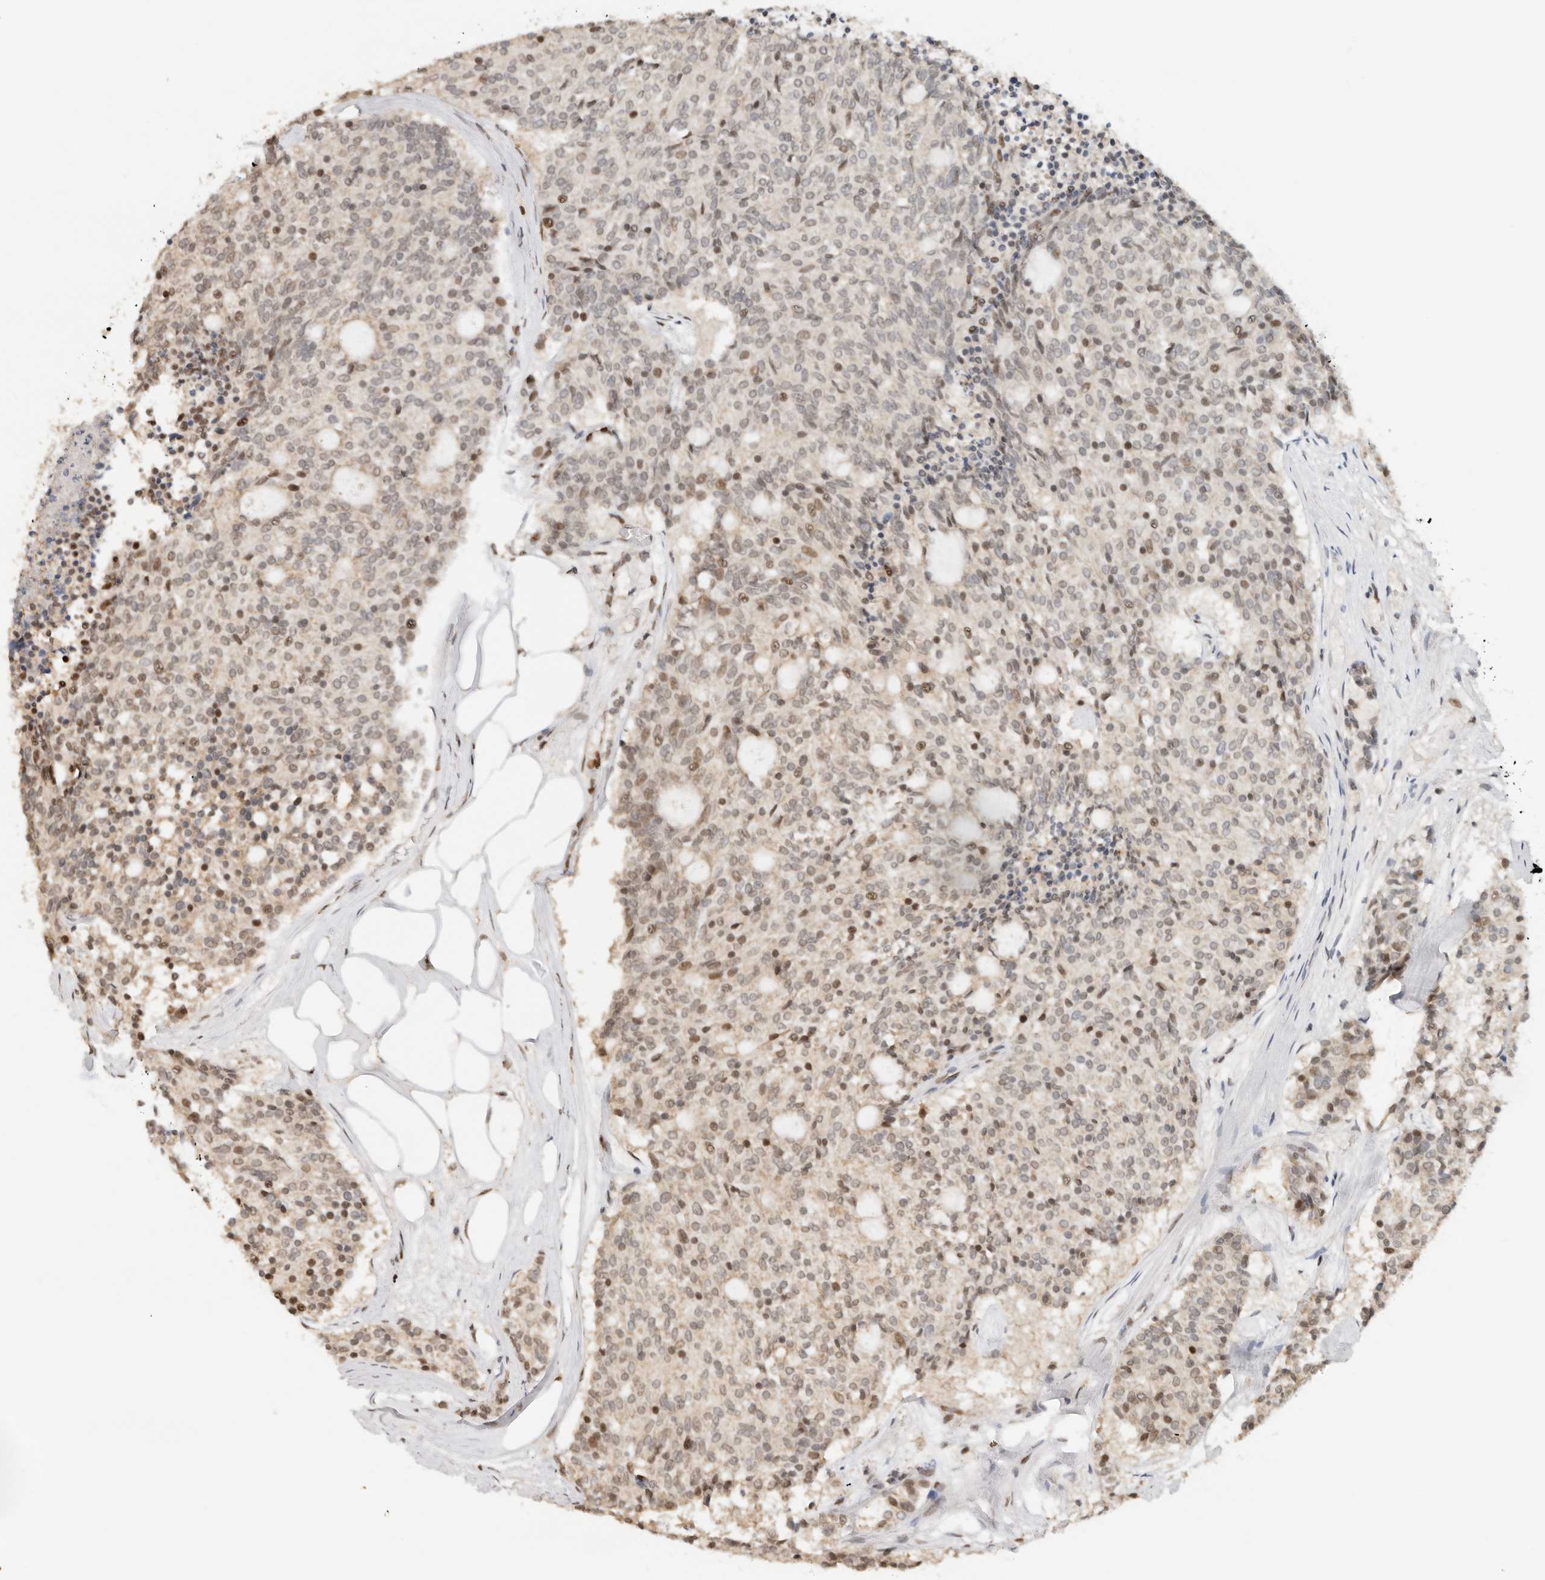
{"staining": {"intensity": "moderate", "quantity": "<25%", "location": "nuclear"}, "tissue": "carcinoid", "cell_type": "Tumor cells", "image_type": "cancer", "snomed": [{"axis": "morphology", "description": "Carcinoid, malignant, NOS"}, {"axis": "topography", "description": "Pancreas"}], "caption": "A micrograph showing moderate nuclear staining in about <25% of tumor cells in malignant carcinoid, as visualized by brown immunohistochemical staining.", "gene": "NPAS2", "patient": {"sex": "female", "age": 54}}